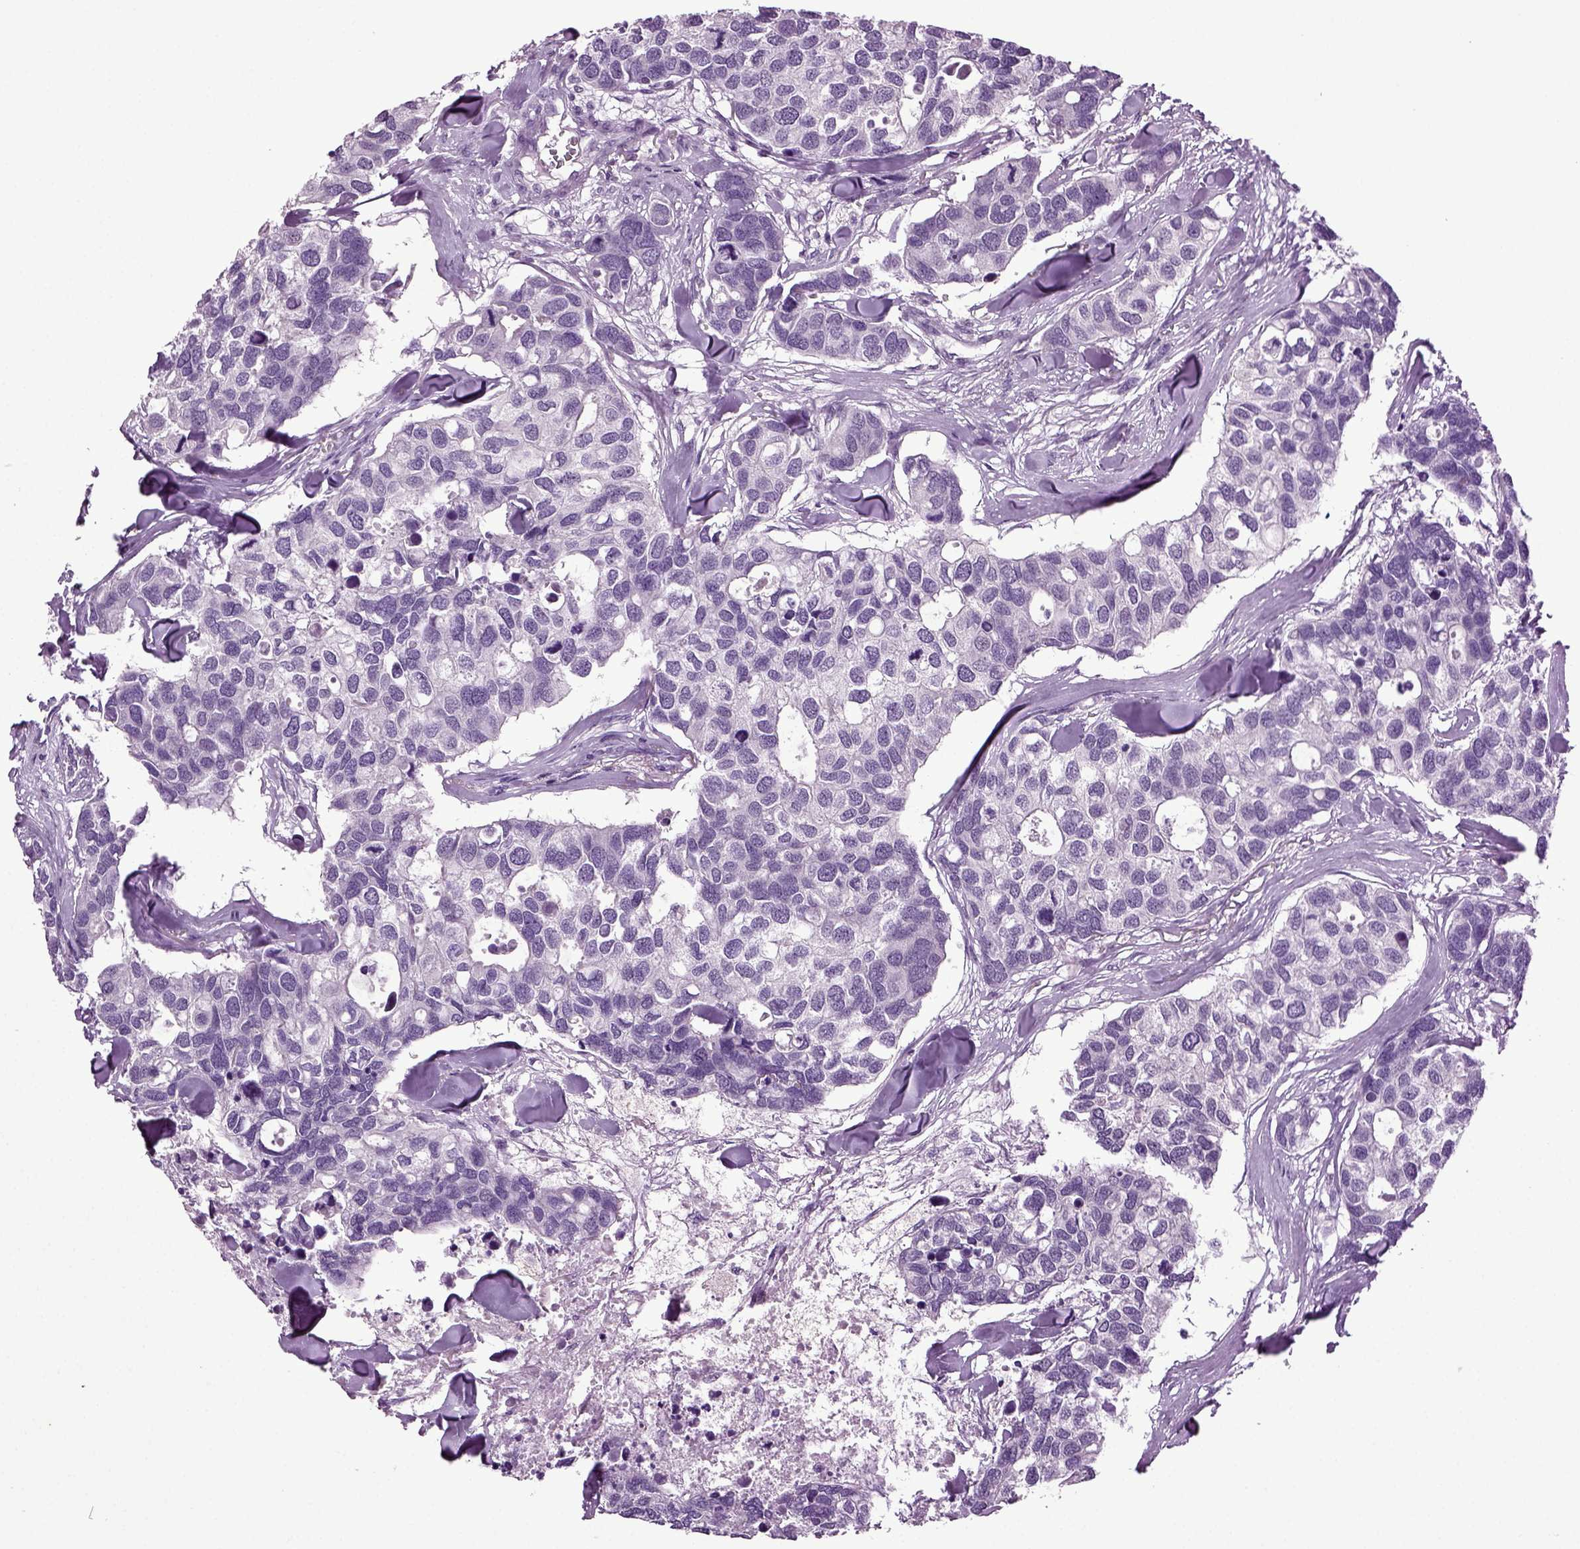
{"staining": {"intensity": "negative", "quantity": "none", "location": "none"}, "tissue": "breast cancer", "cell_type": "Tumor cells", "image_type": "cancer", "snomed": [{"axis": "morphology", "description": "Duct carcinoma"}, {"axis": "topography", "description": "Breast"}], "caption": "IHC of infiltrating ductal carcinoma (breast) demonstrates no positivity in tumor cells.", "gene": "SLC17A6", "patient": {"sex": "female", "age": 83}}